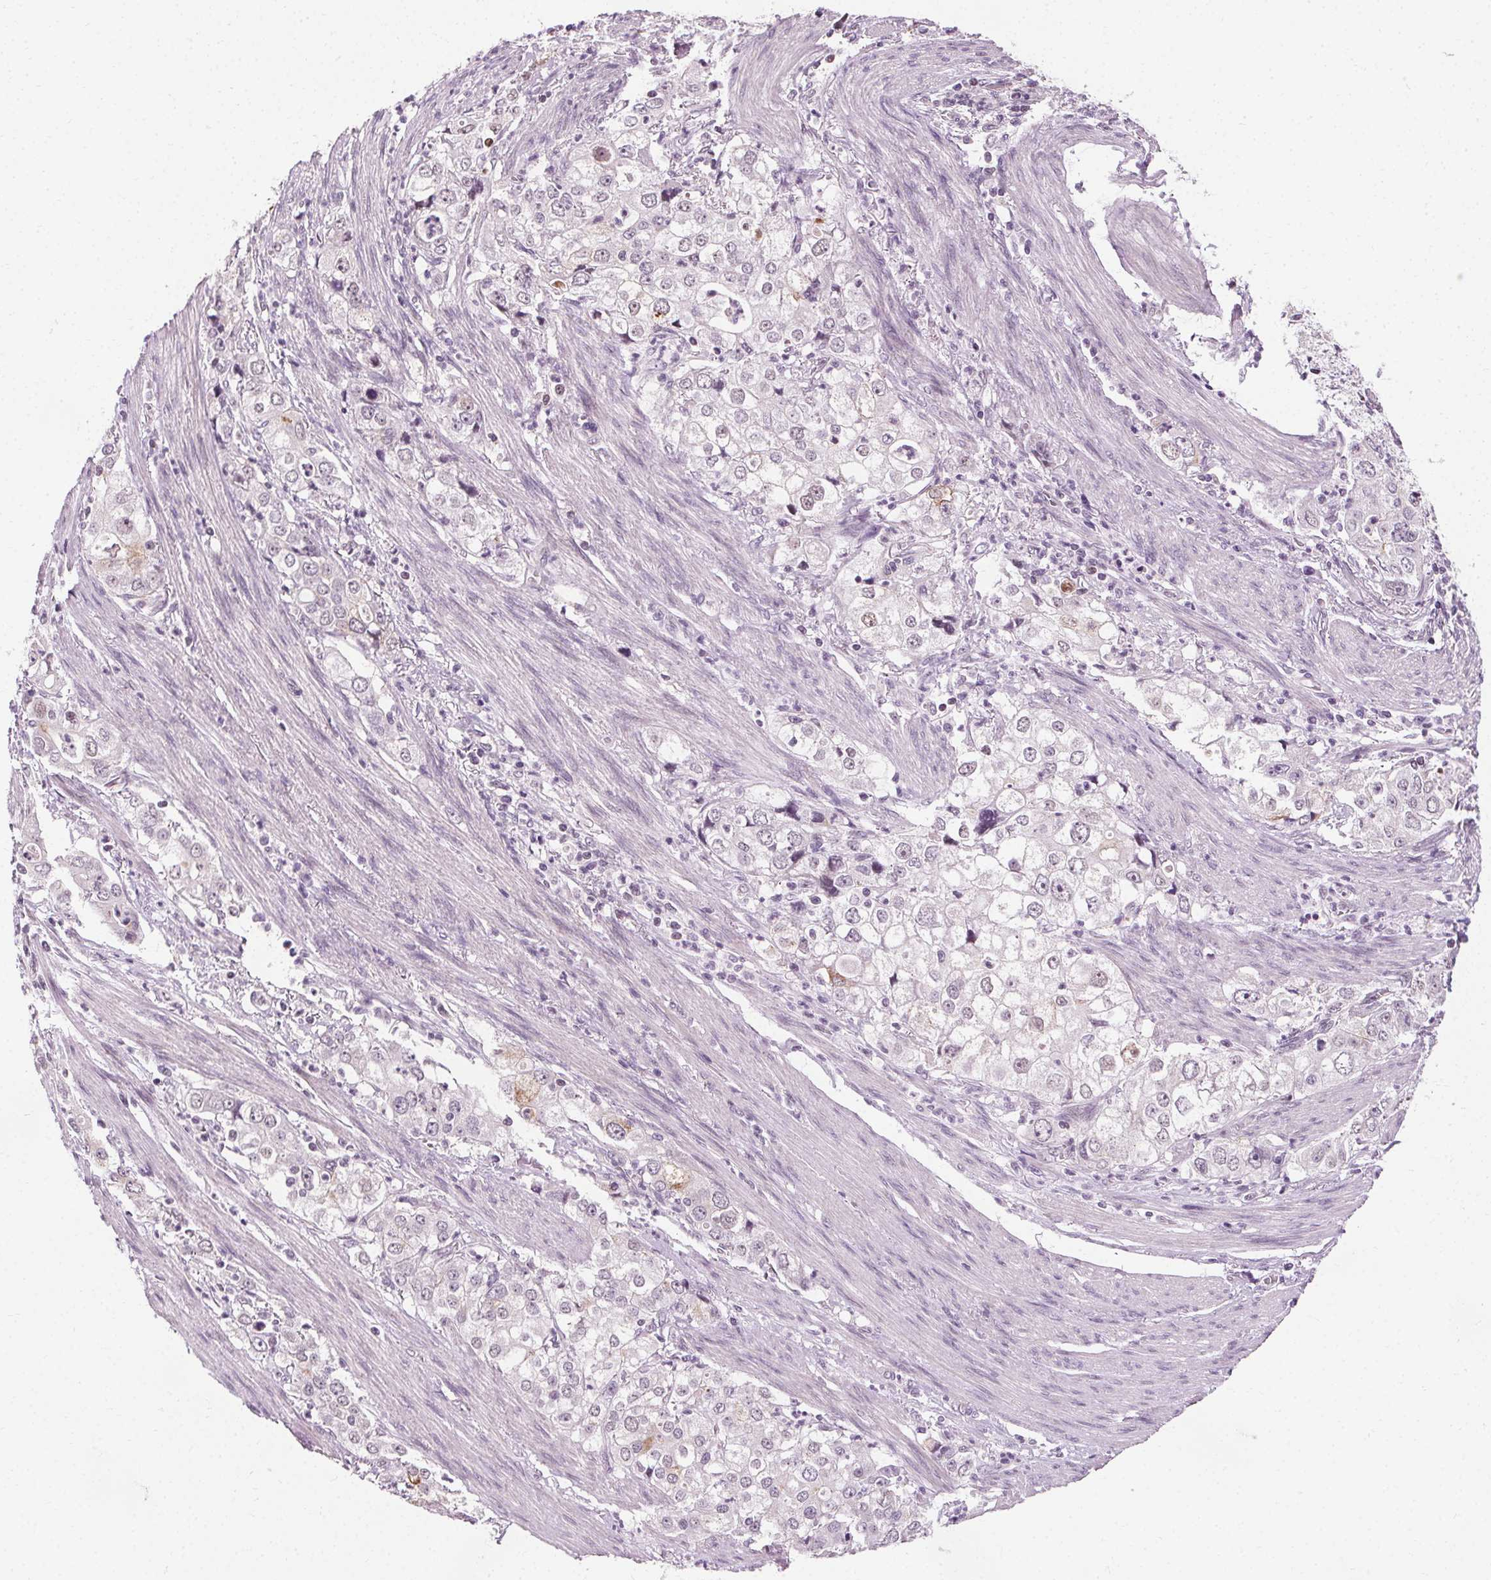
{"staining": {"intensity": "negative", "quantity": "none", "location": "none"}, "tissue": "stomach cancer", "cell_type": "Tumor cells", "image_type": "cancer", "snomed": [{"axis": "morphology", "description": "Adenocarcinoma, NOS"}, {"axis": "topography", "description": "Stomach, upper"}], "caption": "A high-resolution image shows immunohistochemistry staining of adenocarcinoma (stomach), which demonstrates no significant positivity in tumor cells.", "gene": "CEBPA", "patient": {"sex": "male", "age": 75}}